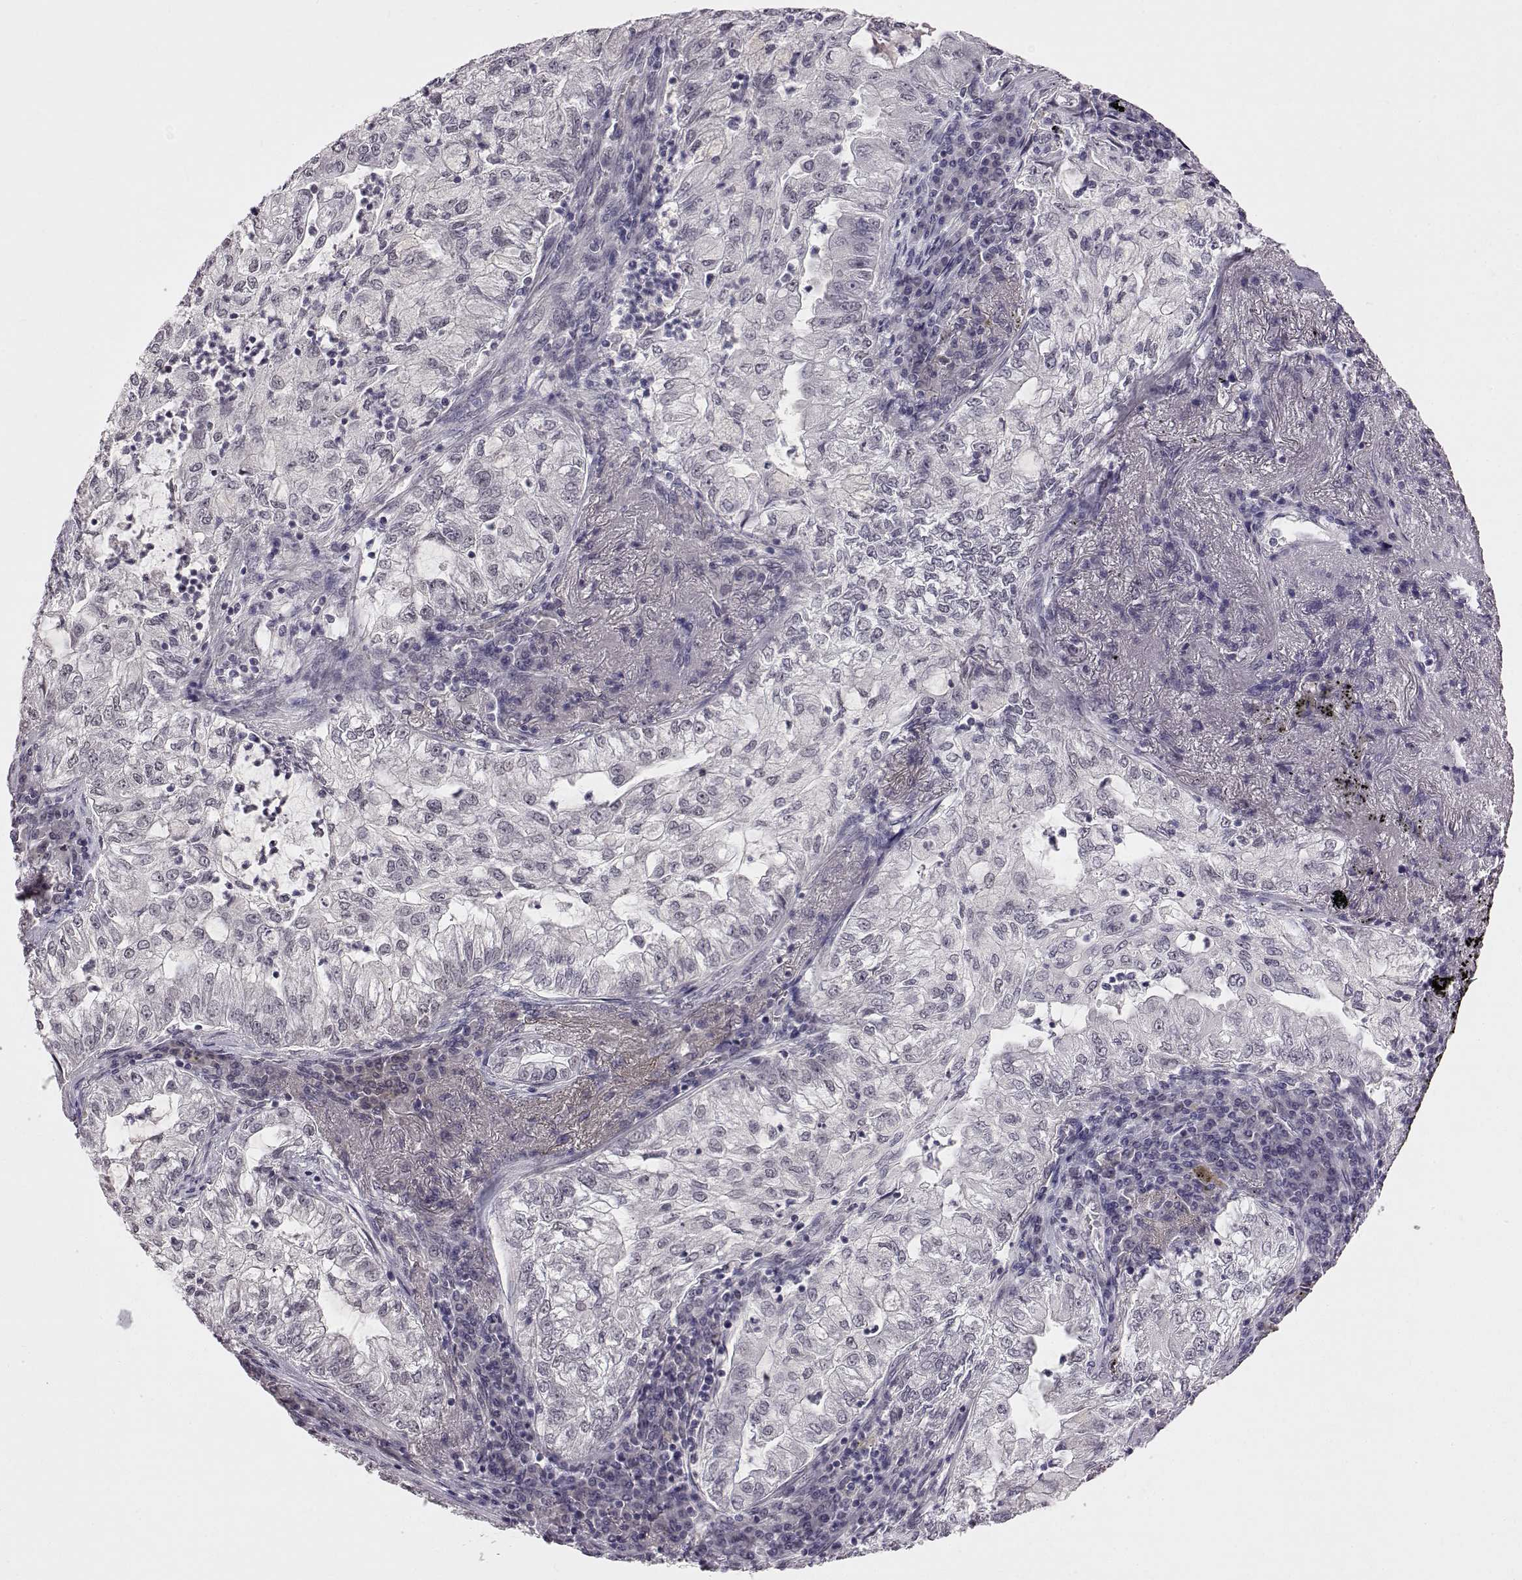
{"staining": {"intensity": "negative", "quantity": "none", "location": "none"}, "tissue": "lung cancer", "cell_type": "Tumor cells", "image_type": "cancer", "snomed": [{"axis": "morphology", "description": "Adenocarcinoma, NOS"}, {"axis": "topography", "description": "Lung"}], "caption": "Immunohistochemistry (IHC) micrograph of human lung cancer (adenocarcinoma) stained for a protein (brown), which reveals no staining in tumor cells.", "gene": "C10orf62", "patient": {"sex": "female", "age": 73}}